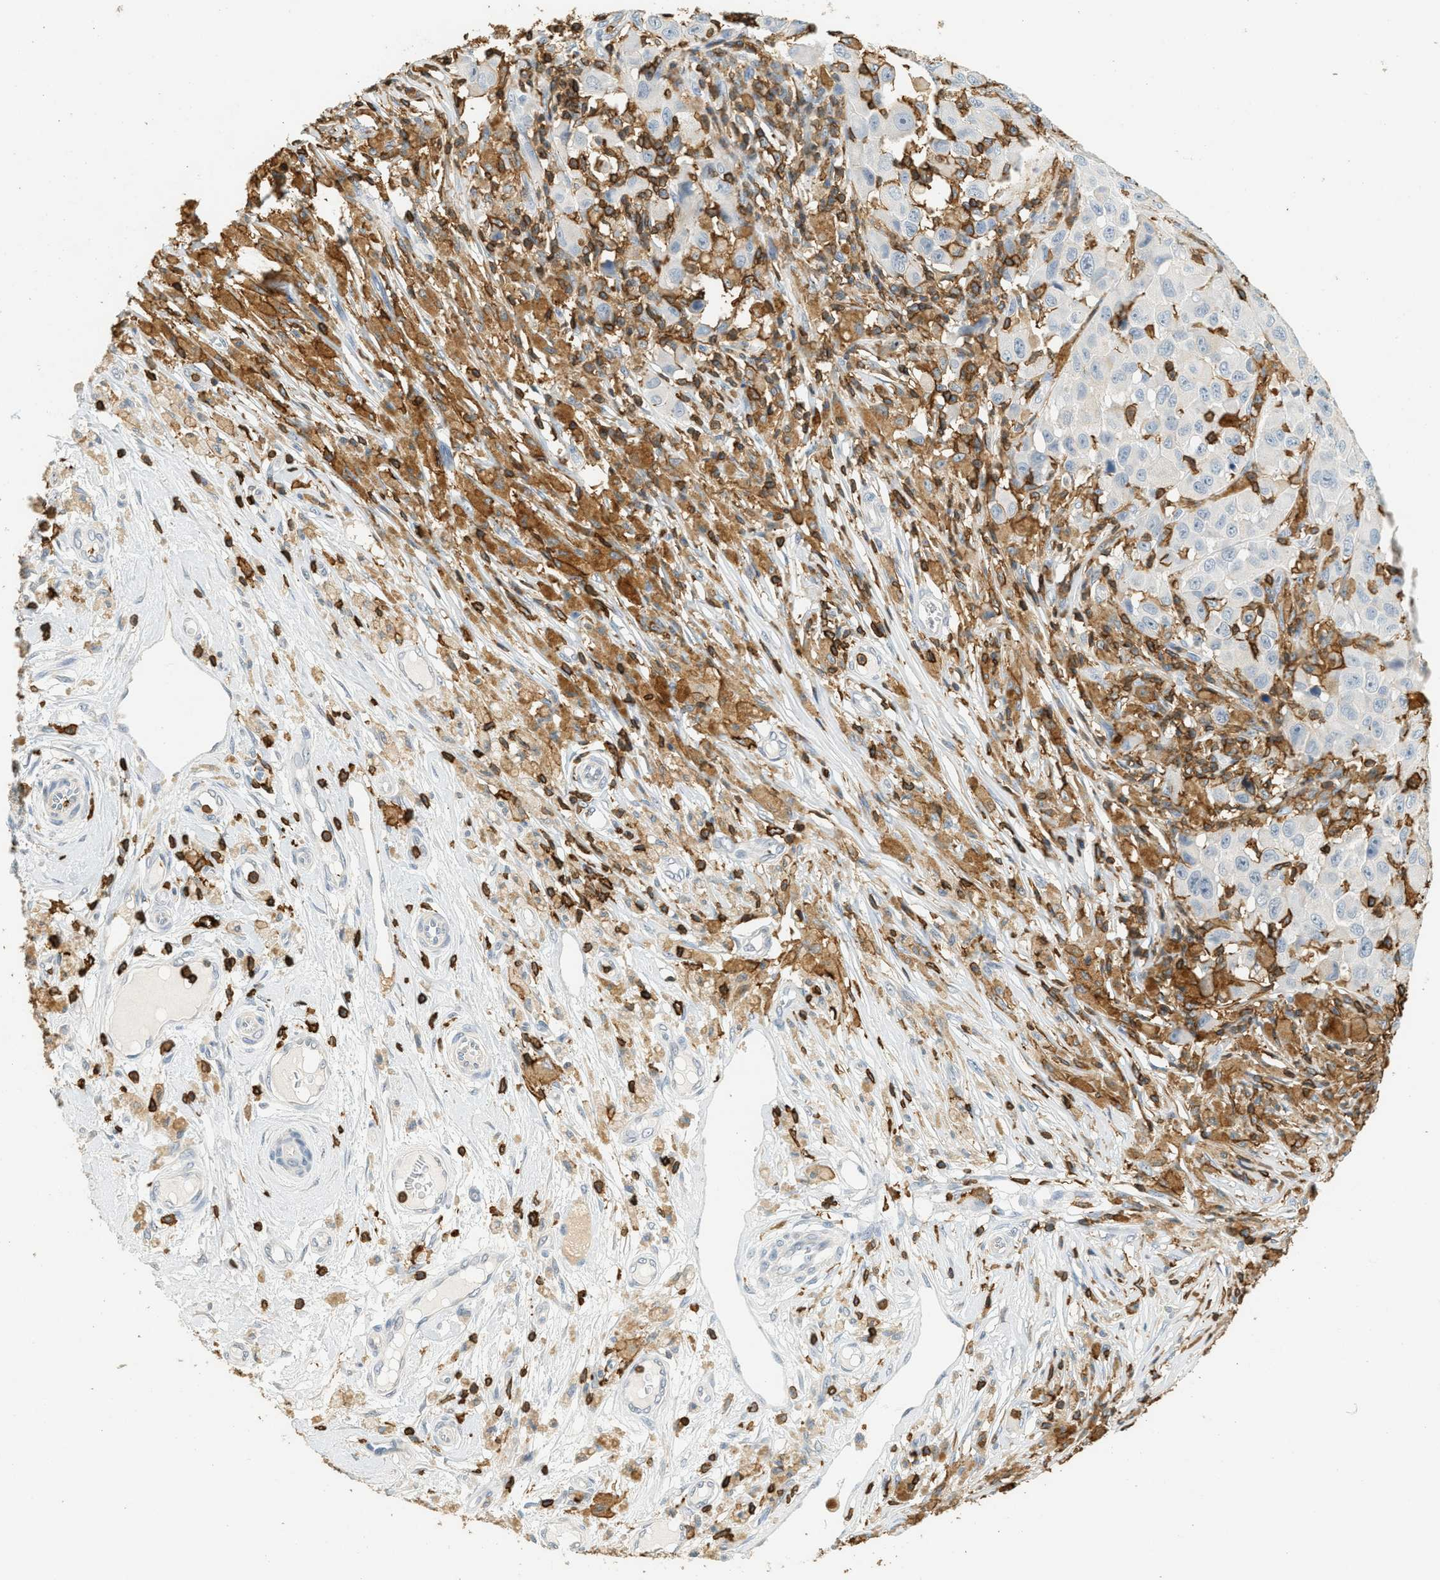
{"staining": {"intensity": "negative", "quantity": "none", "location": "none"}, "tissue": "melanoma", "cell_type": "Tumor cells", "image_type": "cancer", "snomed": [{"axis": "morphology", "description": "Malignant melanoma, NOS"}, {"axis": "topography", "description": "Skin"}], "caption": "An immunohistochemistry photomicrograph of melanoma is shown. There is no staining in tumor cells of melanoma. Brightfield microscopy of IHC stained with DAB (brown) and hematoxylin (blue), captured at high magnification.", "gene": "LSP1", "patient": {"sex": "male", "age": 96}}